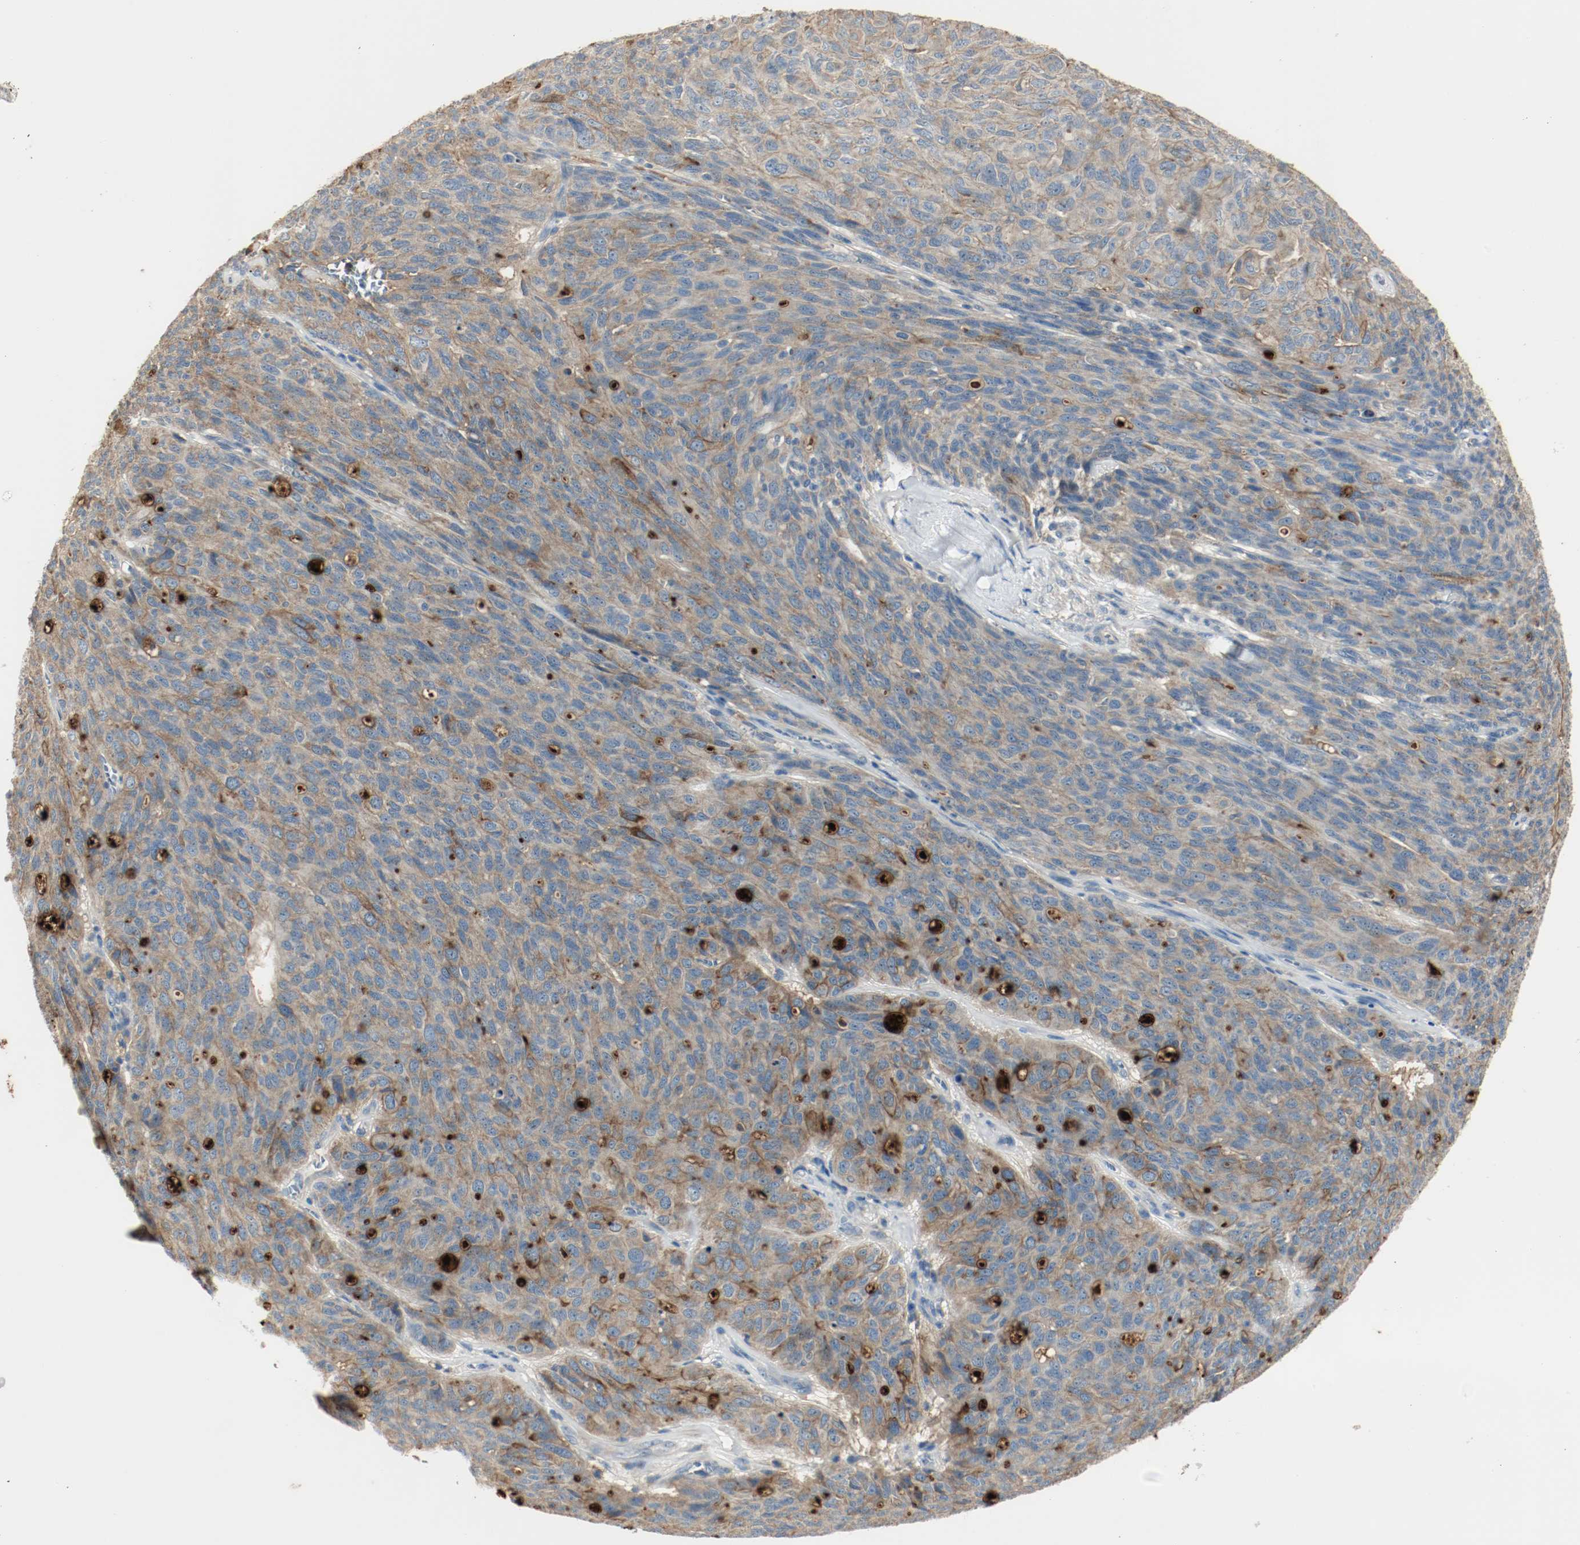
{"staining": {"intensity": "negative", "quantity": "none", "location": "none"}, "tissue": "ovarian cancer", "cell_type": "Tumor cells", "image_type": "cancer", "snomed": [{"axis": "morphology", "description": "Carcinoma, endometroid"}, {"axis": "topography", "description": "Ovary"}], "caption": "Ovarian cancer (endometroid carcinoma) was stained to show a protein in brown. There is no significant expression in tumor cells.", "gene": "MELTF", "patient": {"sex": "female", "age": 60}}